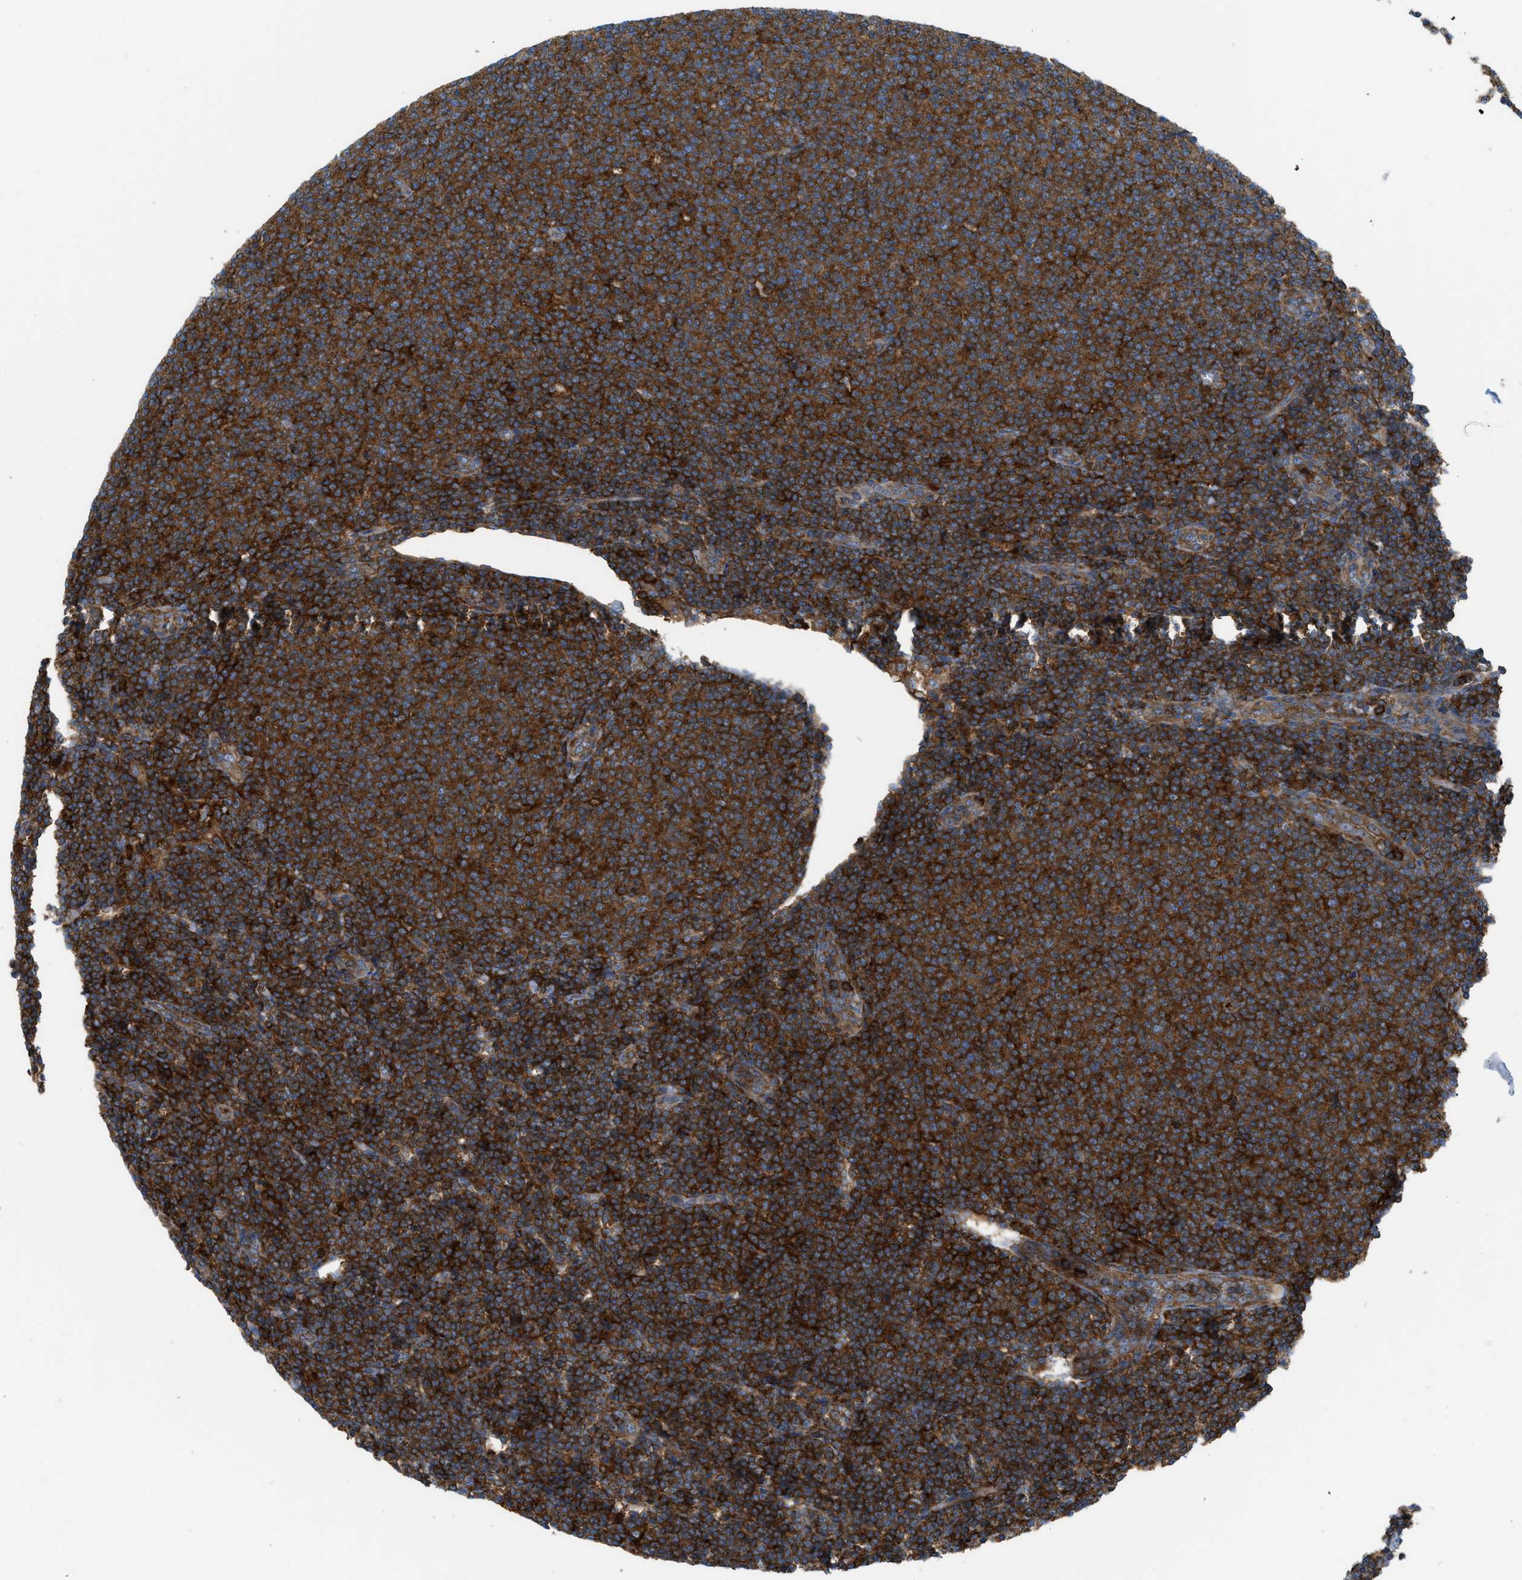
{"staining": {"intensity": "strong", "quantity": ">75%", "location": "cytoplasmic/membranous"}, "tissue": "lymphoma", "cell_type": "Tumor cells", "image_type": "cancer", "snomed": [{"axis": "morphology", "description": "Malignant lymphoma, non-Hodgkin's type, Low grade"}, {"axis": "topography", "description": "Lymph node"}], "caption": "This is an image of IHC staining of lymphoma, which shows strong positivity in the cytoplasmic/membranous of tumor cells.", "gene": "GPAT4", "patient": {"sex": "male", "age": 66}}